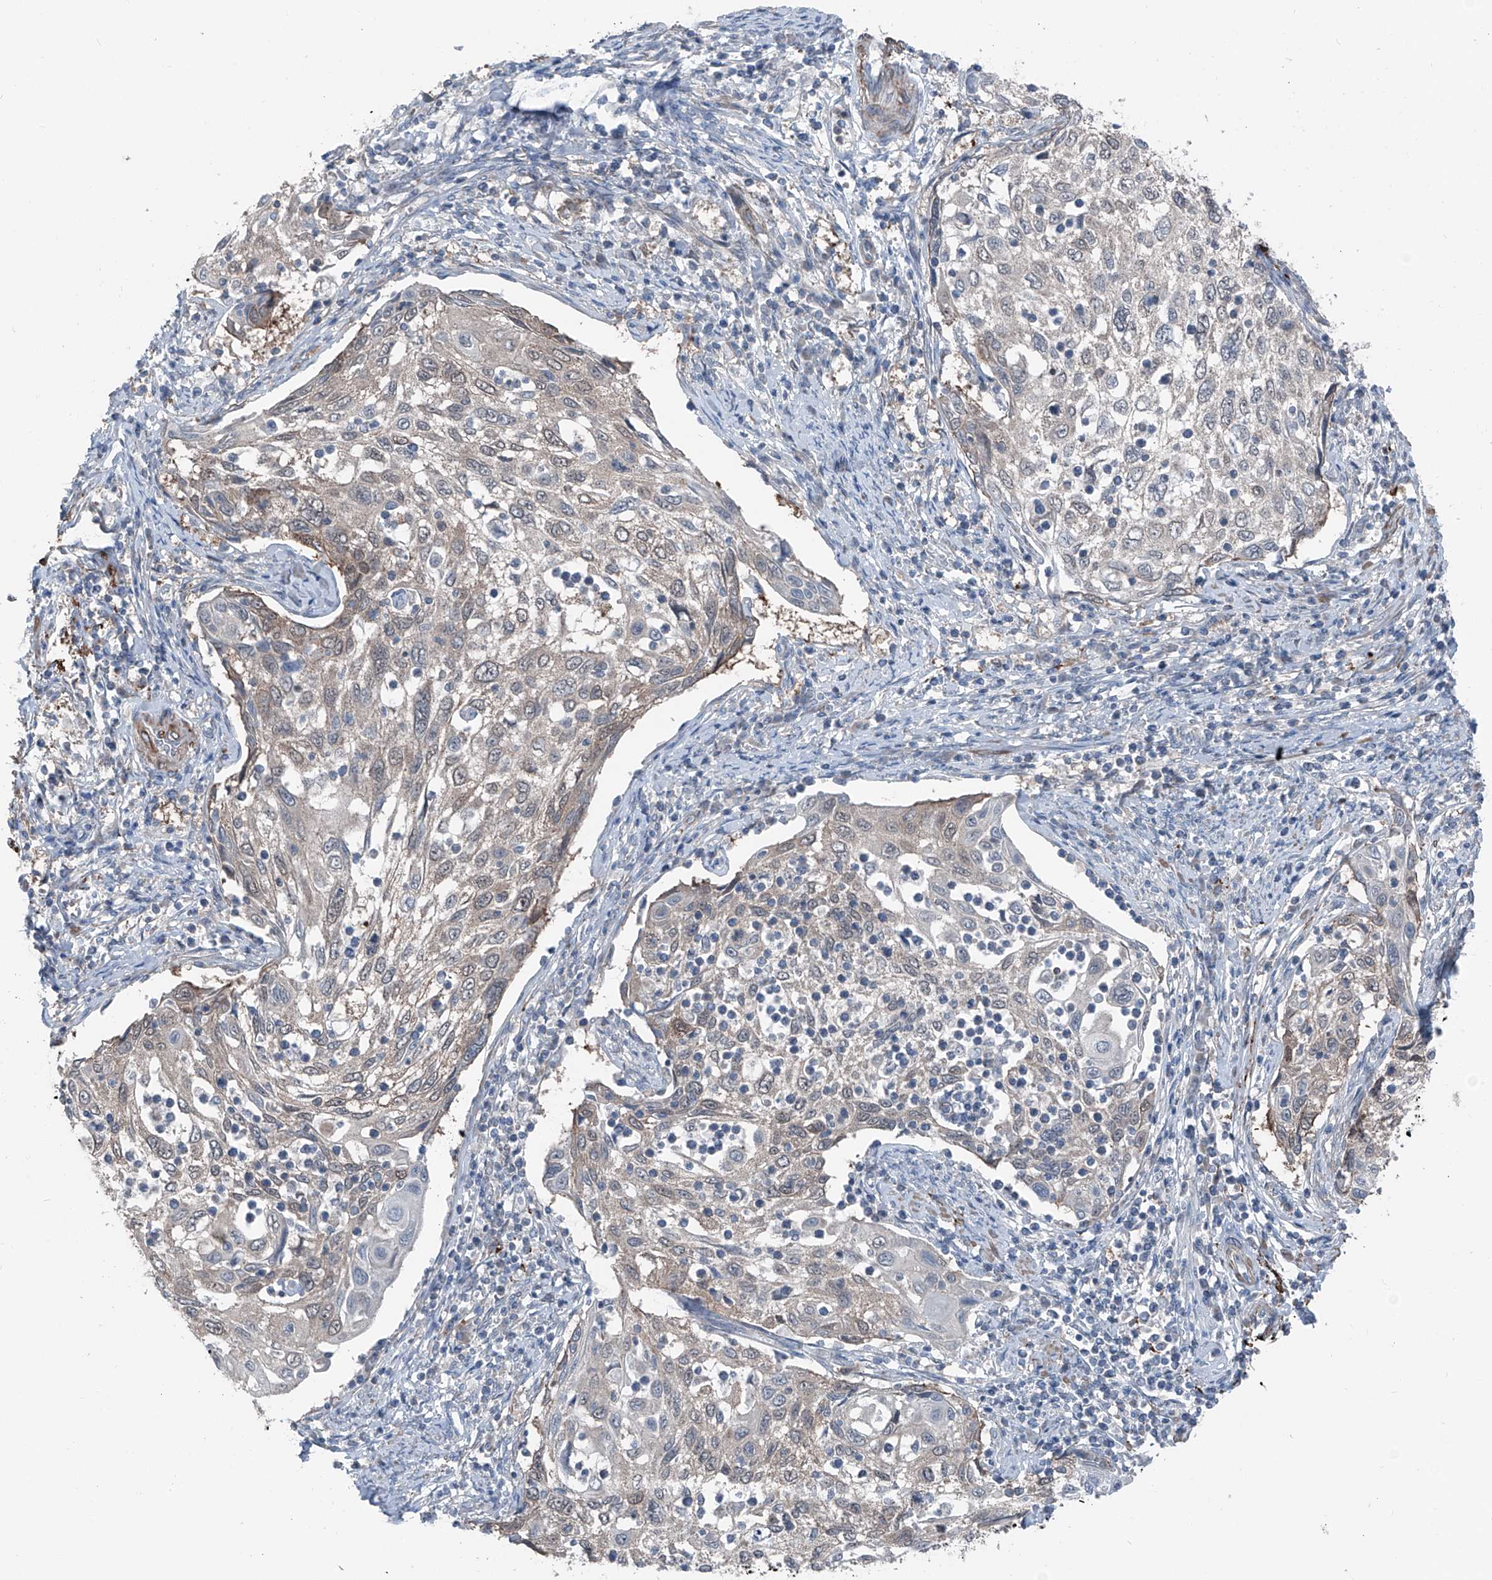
{"staining": {"intensity": "weak", "quantity": "<25%", "location": "cytoplasmic/membranous"}, "tissue": "cervical cancer", "cell_type": "Tumor cells", "image_type": "cancer", "snomed": [{"axis": "morphology", "description": "Squamous cell carcinoma, NOS"}, {"axis": "topography", "description": "Cervix"}], "caption": "Protein analysis of cervical squamous cell carcinoma shows no significant staining in tumor cells.", "gene": "HSPB11", "patient": {"sex": "female", "age": 70}}